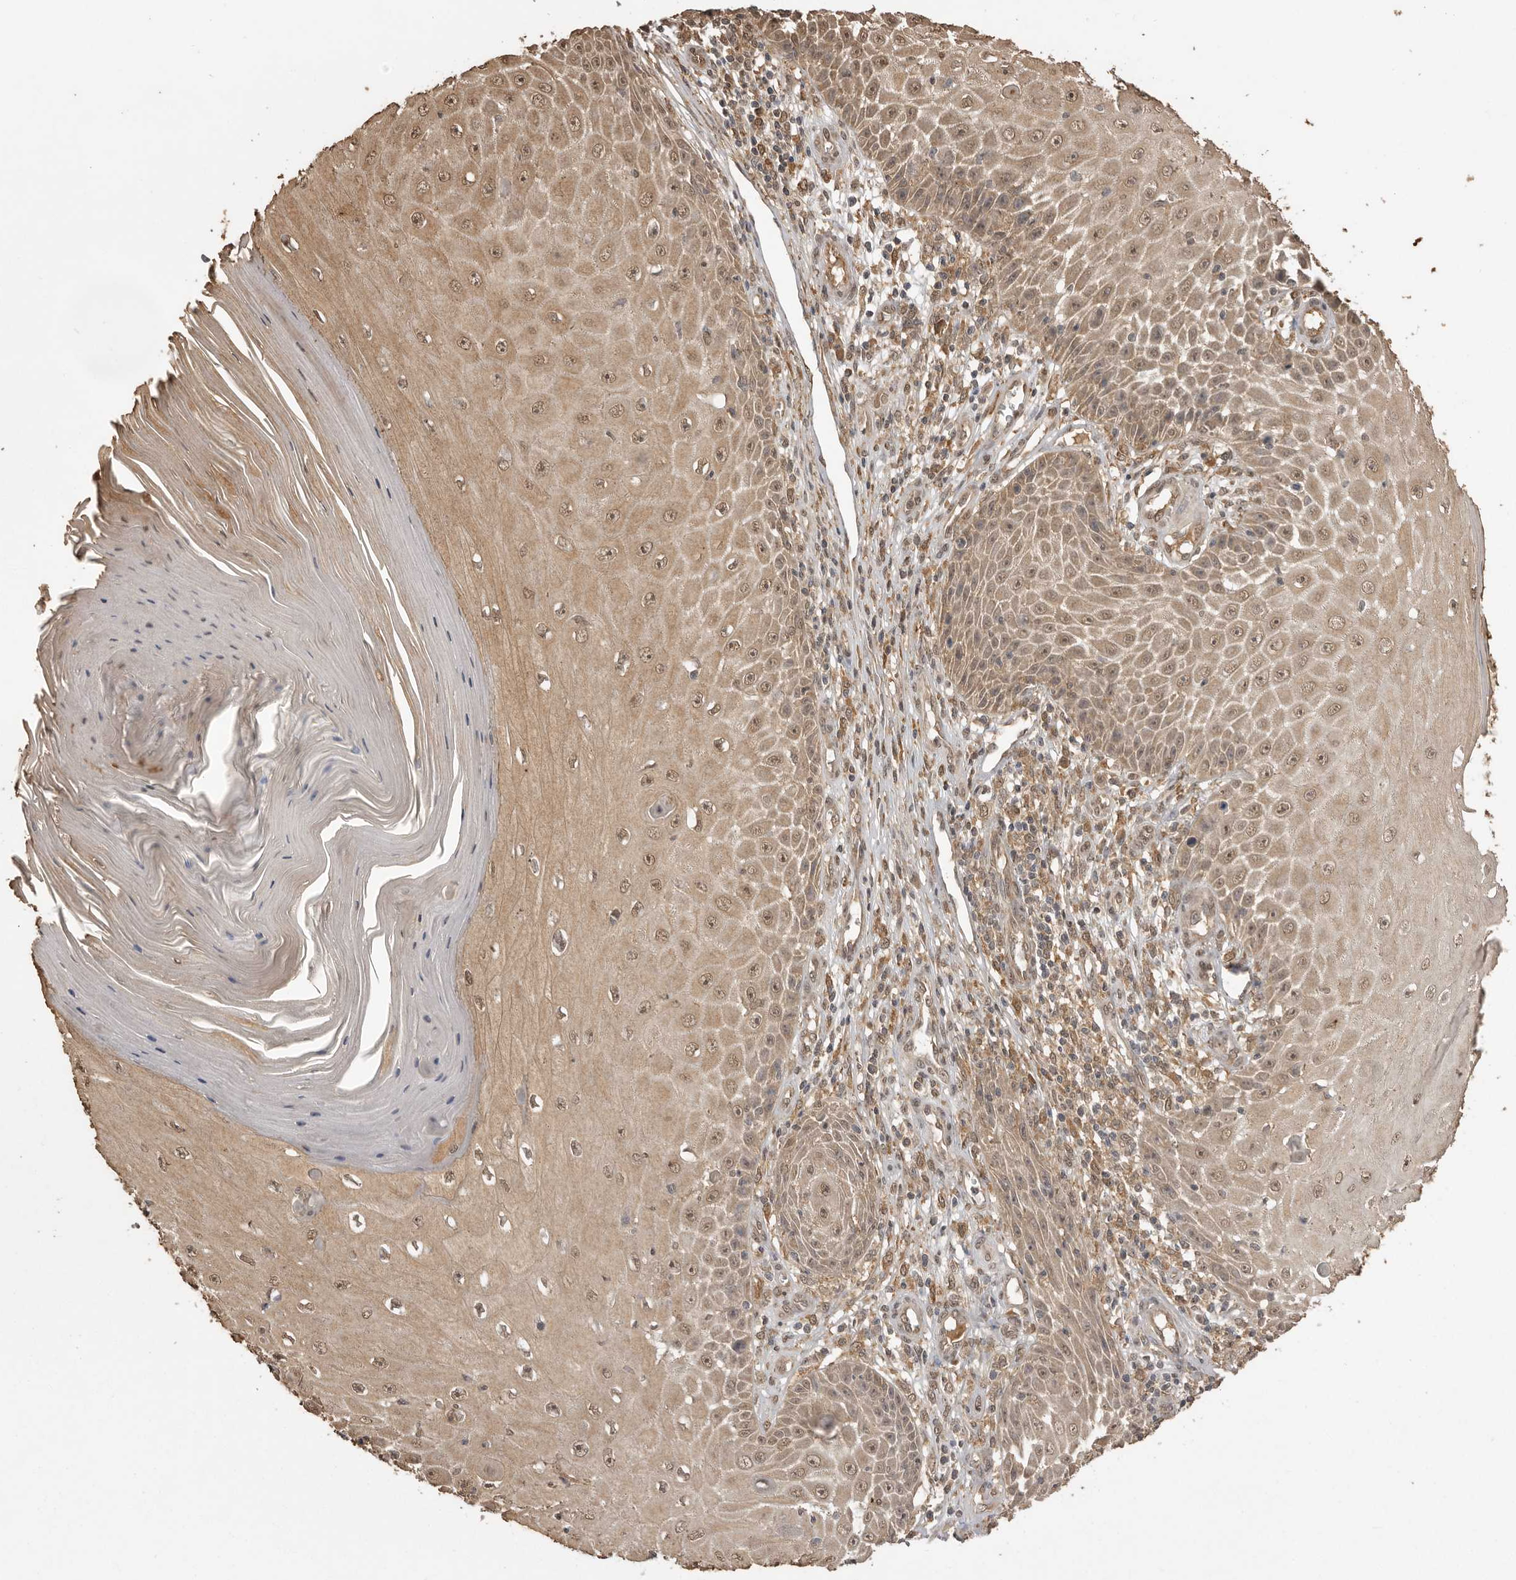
{"staining": {"intensity": "weak", "quantity": ">75%", "location": "cytoplasmic/membranous,nuclear"}, "tissue": "skin cancer", "cell_type": "Tumor cells", "image_type": "cancer", "snomed": [{"axis": "morphology", "description": "Squamous cell carcinoma, NOS"}, {"axis": "topography", "description": "Skin"}], "caption": "This photomicrograph demonstrates skin squamous cell carcinoma stained with IHC to label a protein in brown. The cytoplasmic/membranous and nuclear of tumor cells show weak positivity for the protein. Nuclei are counter-stained blue.", "gene": "JAG2", "patient": {"sex": "female", "age": 73}}